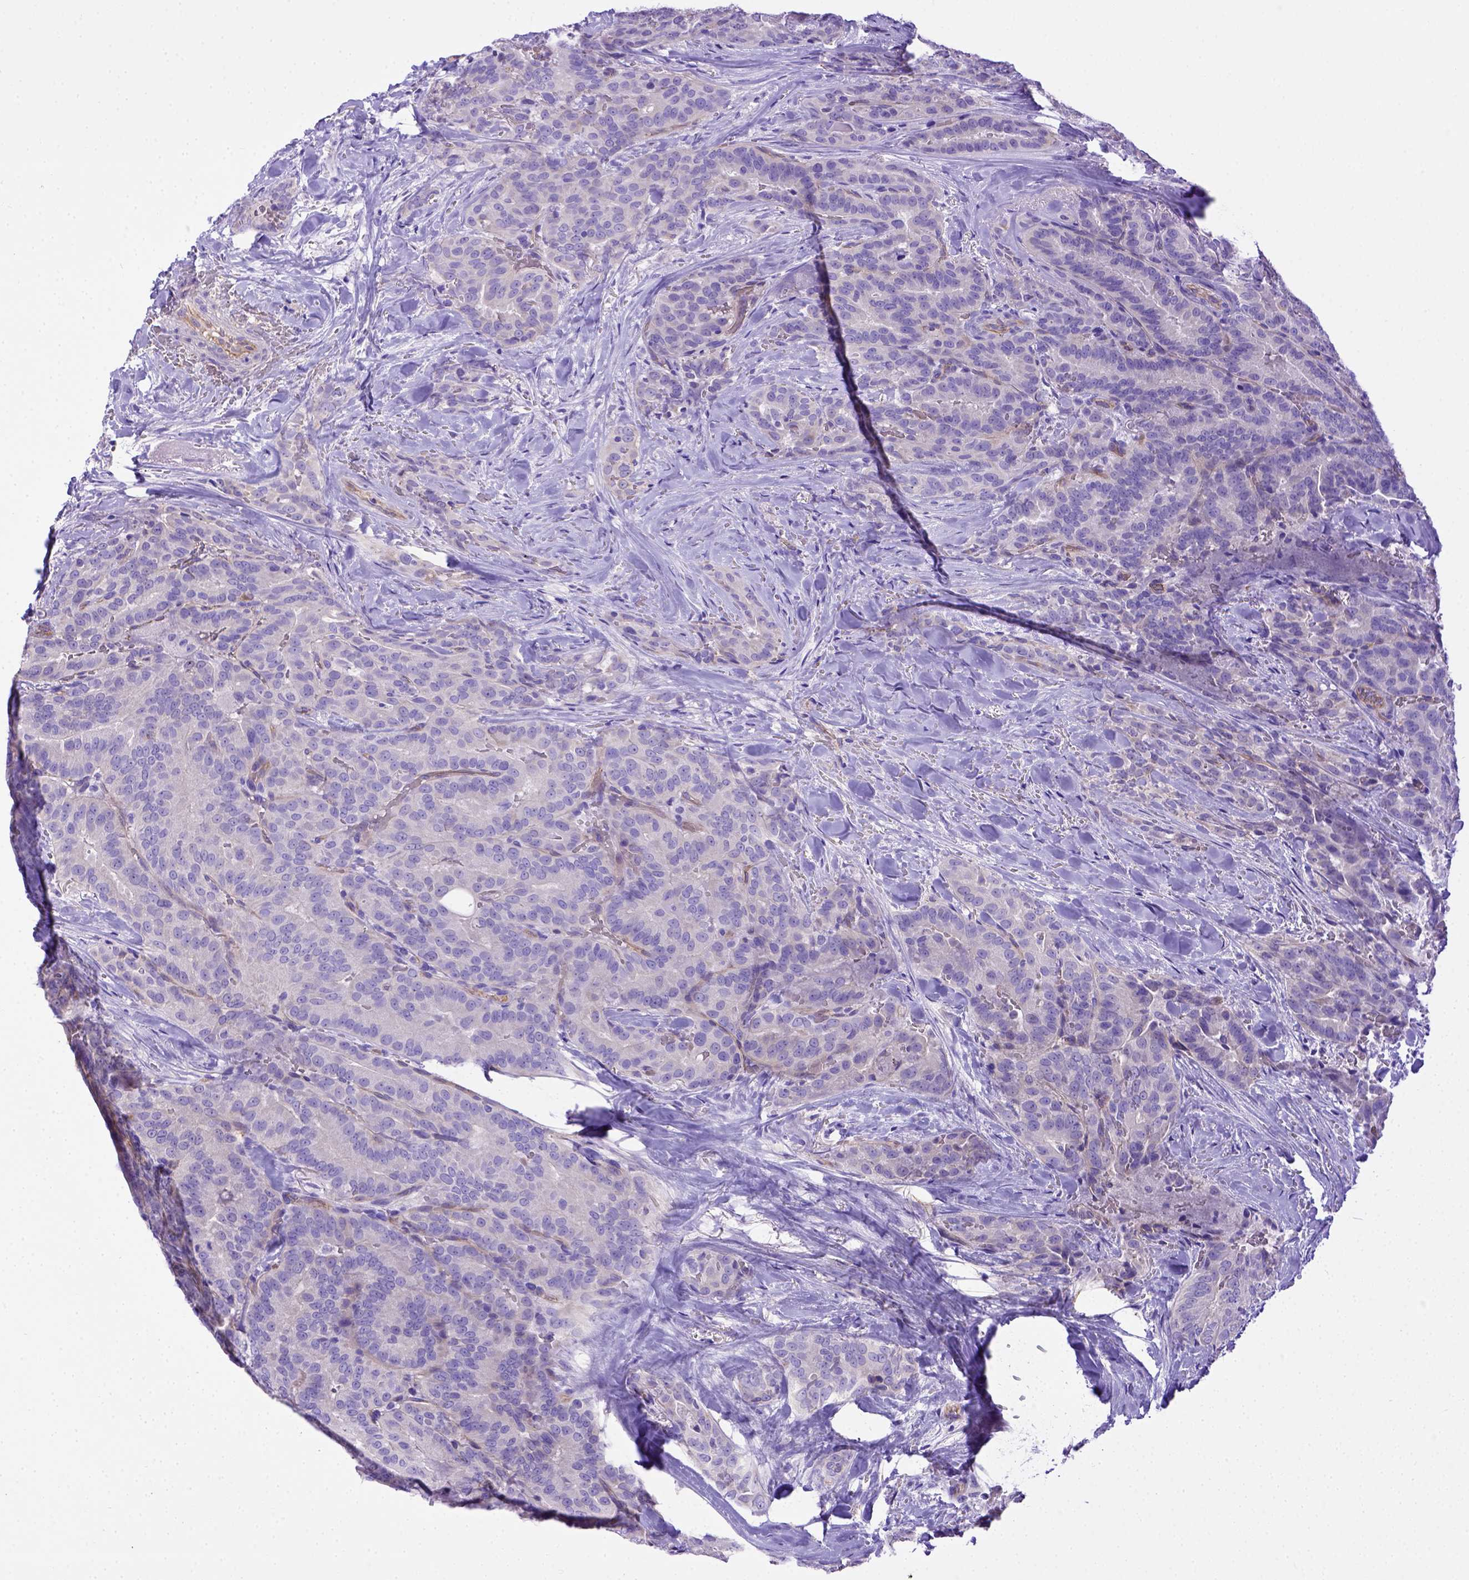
{"staining": {"intensity": "negative", "quantity": "none", "location": "none"}, "tissue": "thyroid cancer", "cell_type": "Tumor cells", "image_type": "cancer", "snomed": [{"axis": "morphology", "description": "Papillary adenocarcinoma, NOS"}, {"axis": "topography", "description": "Thyroid gland"}], "caption": "The photomicrograph displays no staining of tumor cells in papillary adenocarcinoma (thyroid). (DAB (3,3'-diaminobenzidine) immunohistochemistry (IHC) with hematoxylin counter stain).", "gene": "LRRC18", "patient": {"sex": "male", "age": 61}}